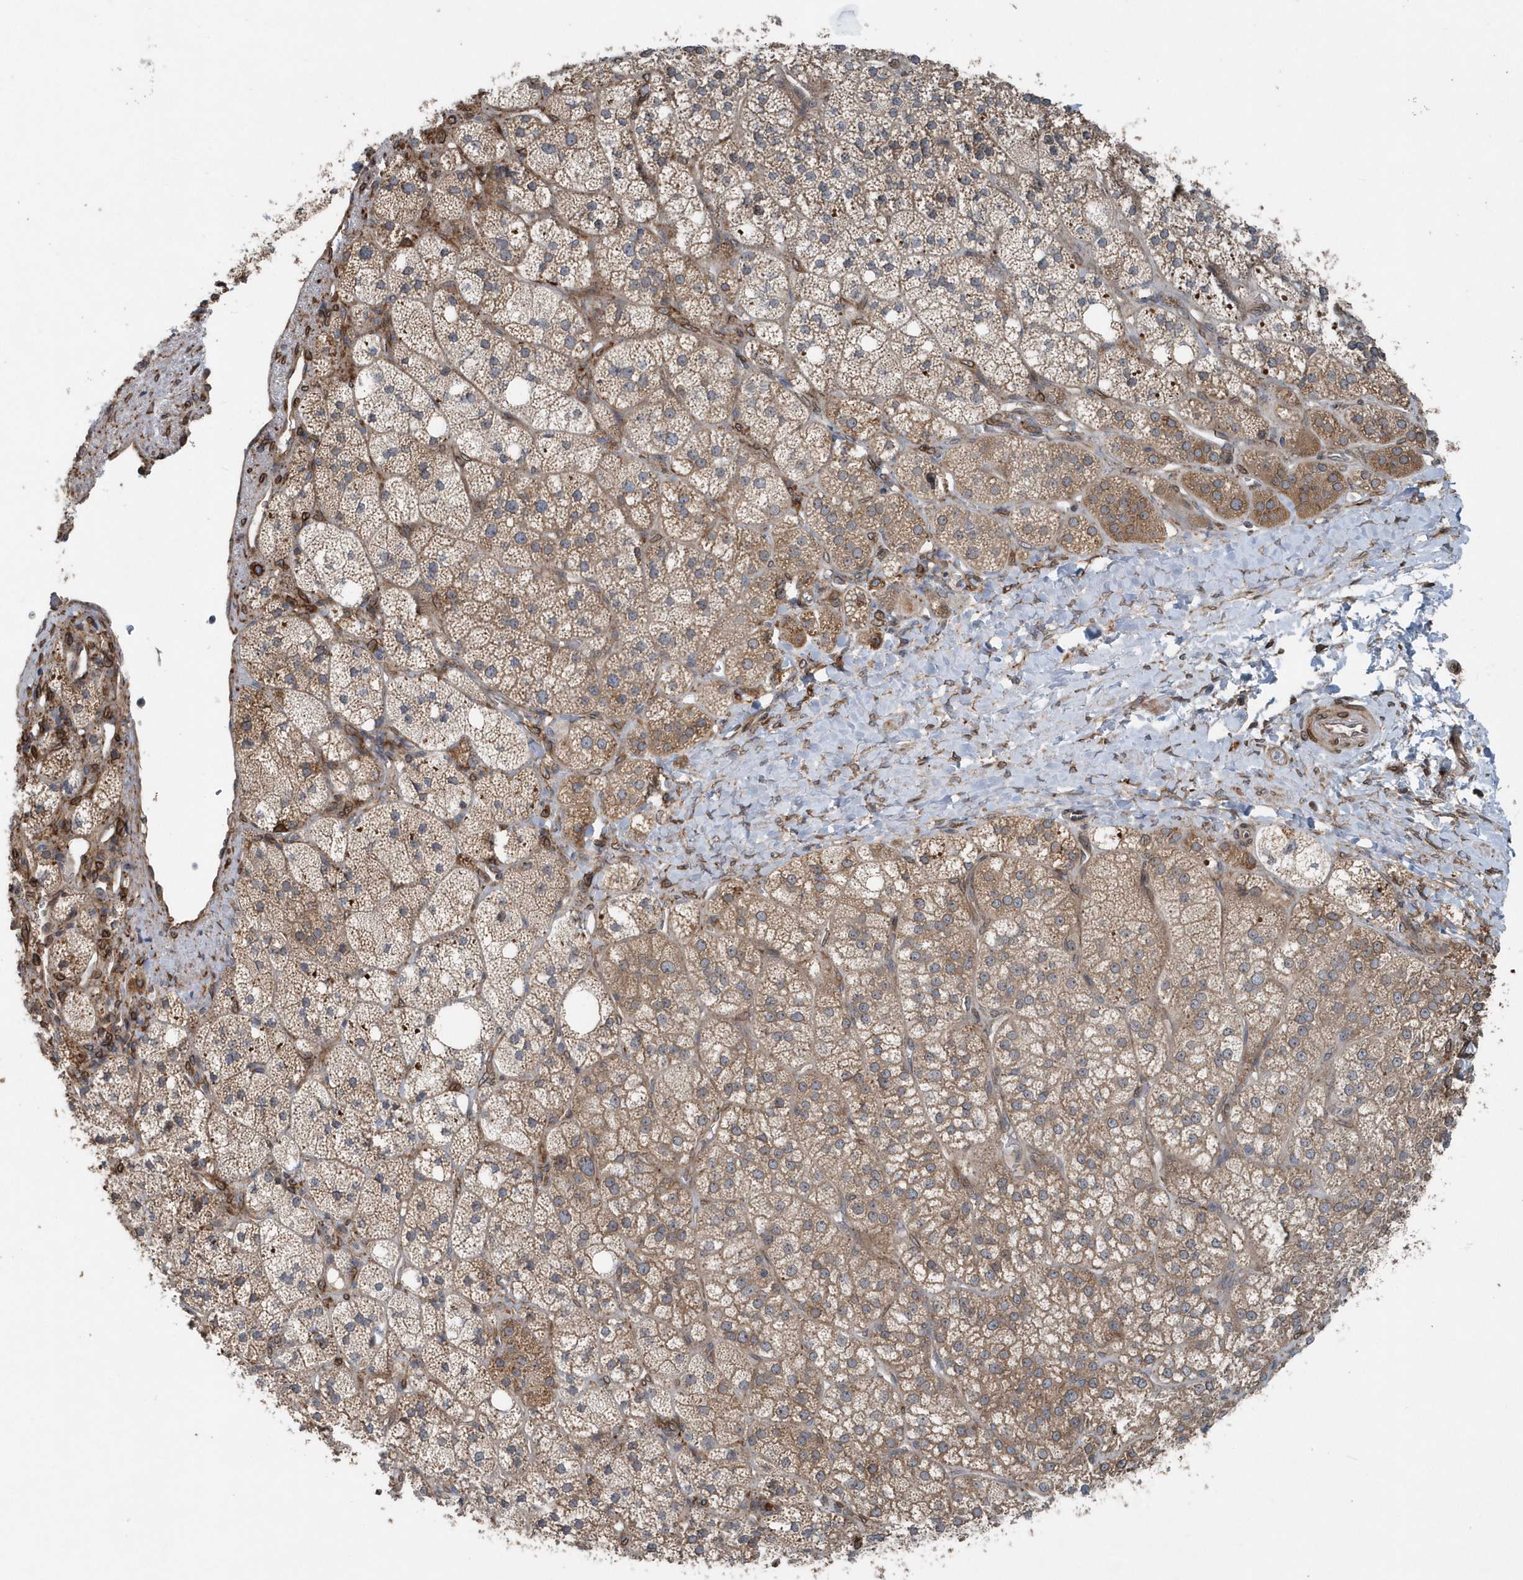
{"staining": {"intensity": "moderate", "quantity": ">75%", "location": "cytoplasmic/membranous"}, "tissue": "adrenal gland", "cell_type": "Glandular cells", "image_type": "normal", "snomed": [{"axis": "morphology", "description": "Normal tissue, NOS"}, {"axis": "topography", "description": "Adrenal gland"}], "caption": "Glandular cells display medium levels of moderate cytoplasmic/membranous staining in approximately >75% of cells in unremarkable adrenal gland. (Stains: DAB (3,3'-diaminobenzidine) in brown, nuclei in blue, Microscopy: brightfield microscopy at high magnification).", "gene": "MCC", "patient": {"sex": "male", "age": 61}}